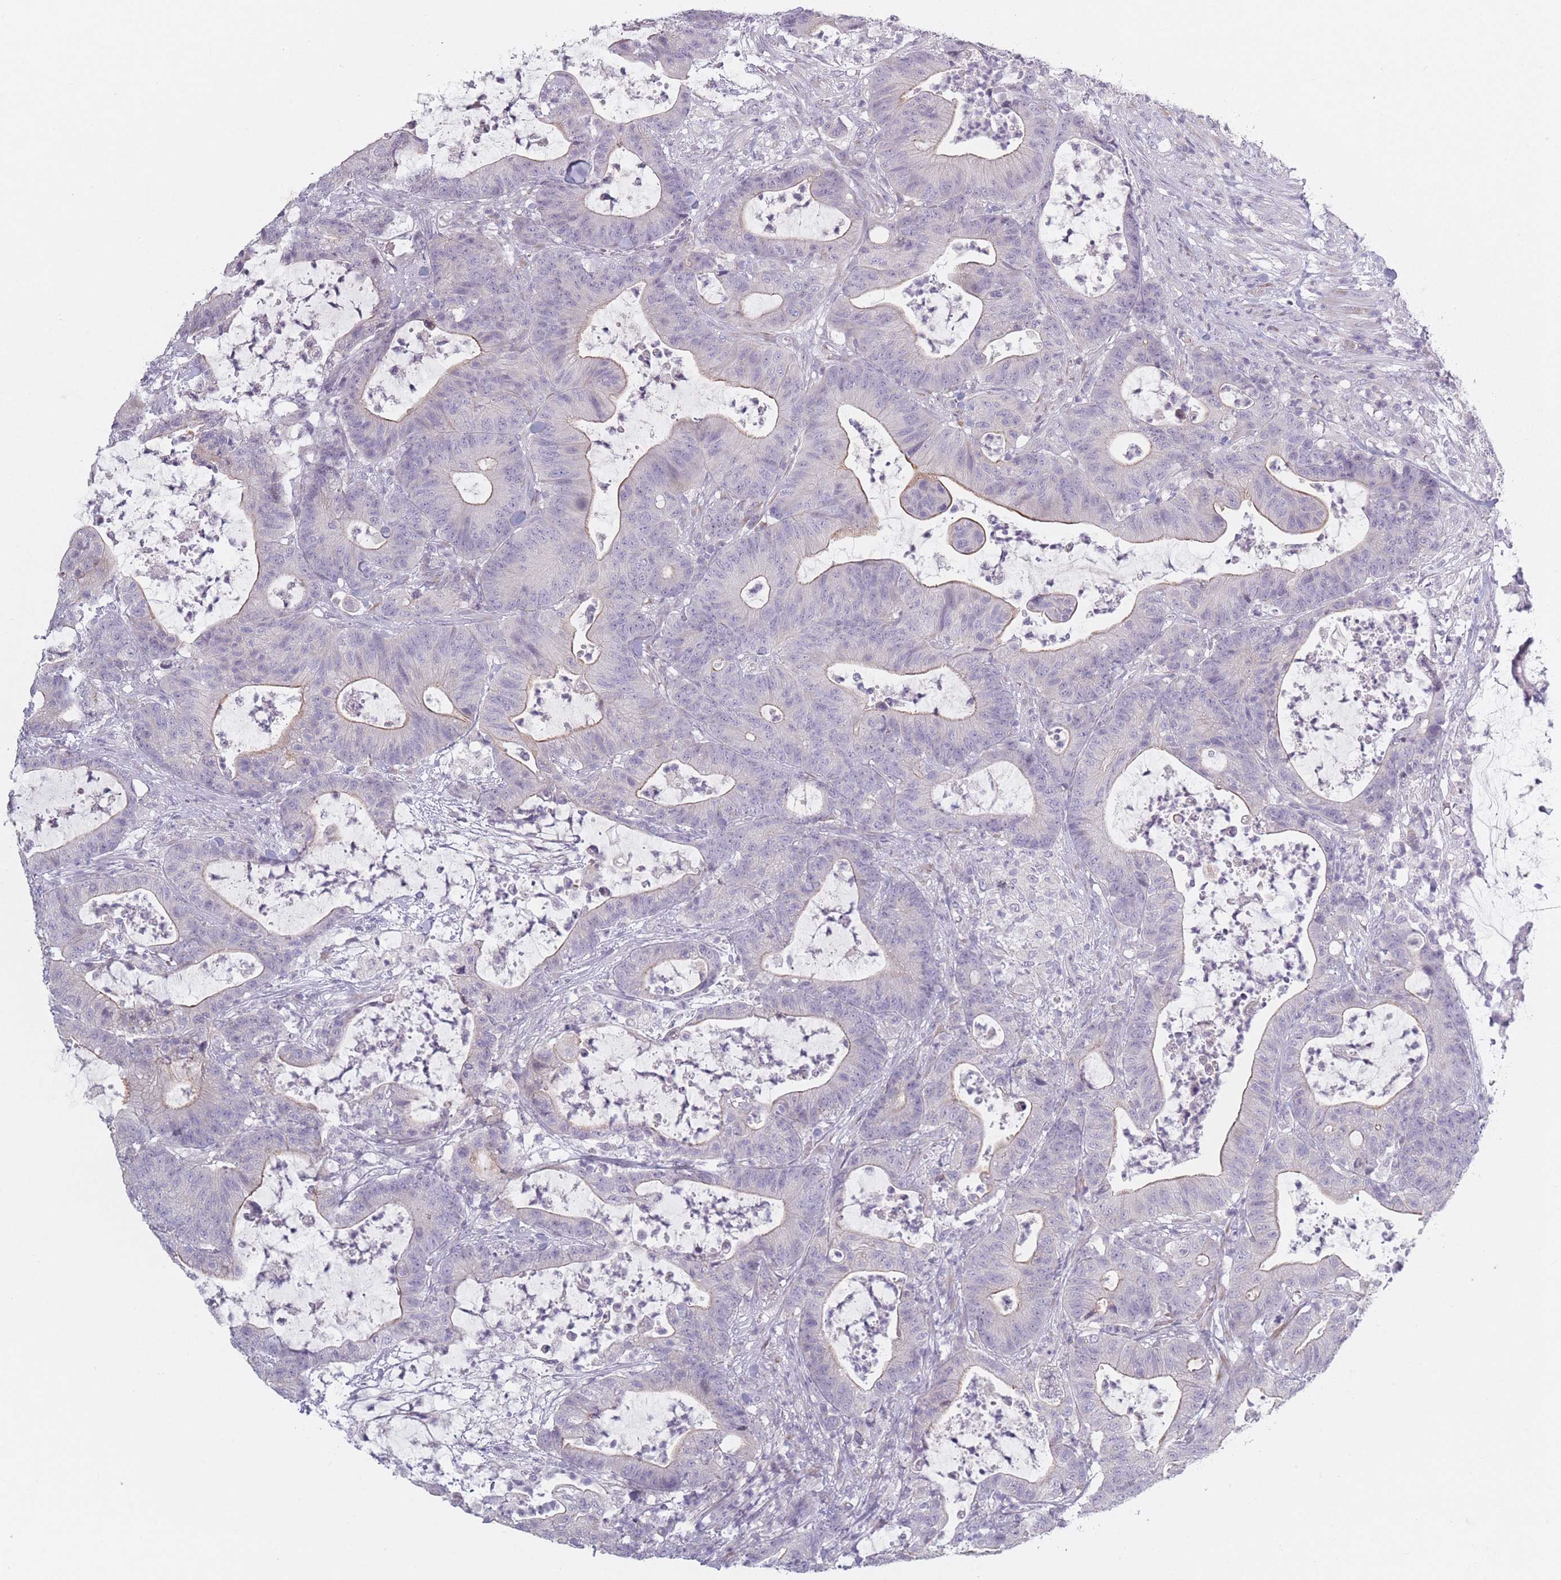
{"staining": {"intensity": "negative", "quantity": "none", "location": "none"}, "tissue": "colorectal cancer", "cell_type": "Tumor cells", "image_type": "cancer", "snomed": [{"axis": "morphology", "description": "Adenocarcinoma, NOS"}, {"axis": "topography", "description": "Colon"}], "caption": "This image is of colorectal cancer stained with IHC to label a protein in brown with the nuclei are counter-stained blue. There is no positivity in tumor cells.", "gene": "RASL10B", "patient": {"sex": "female", "age": 84}}